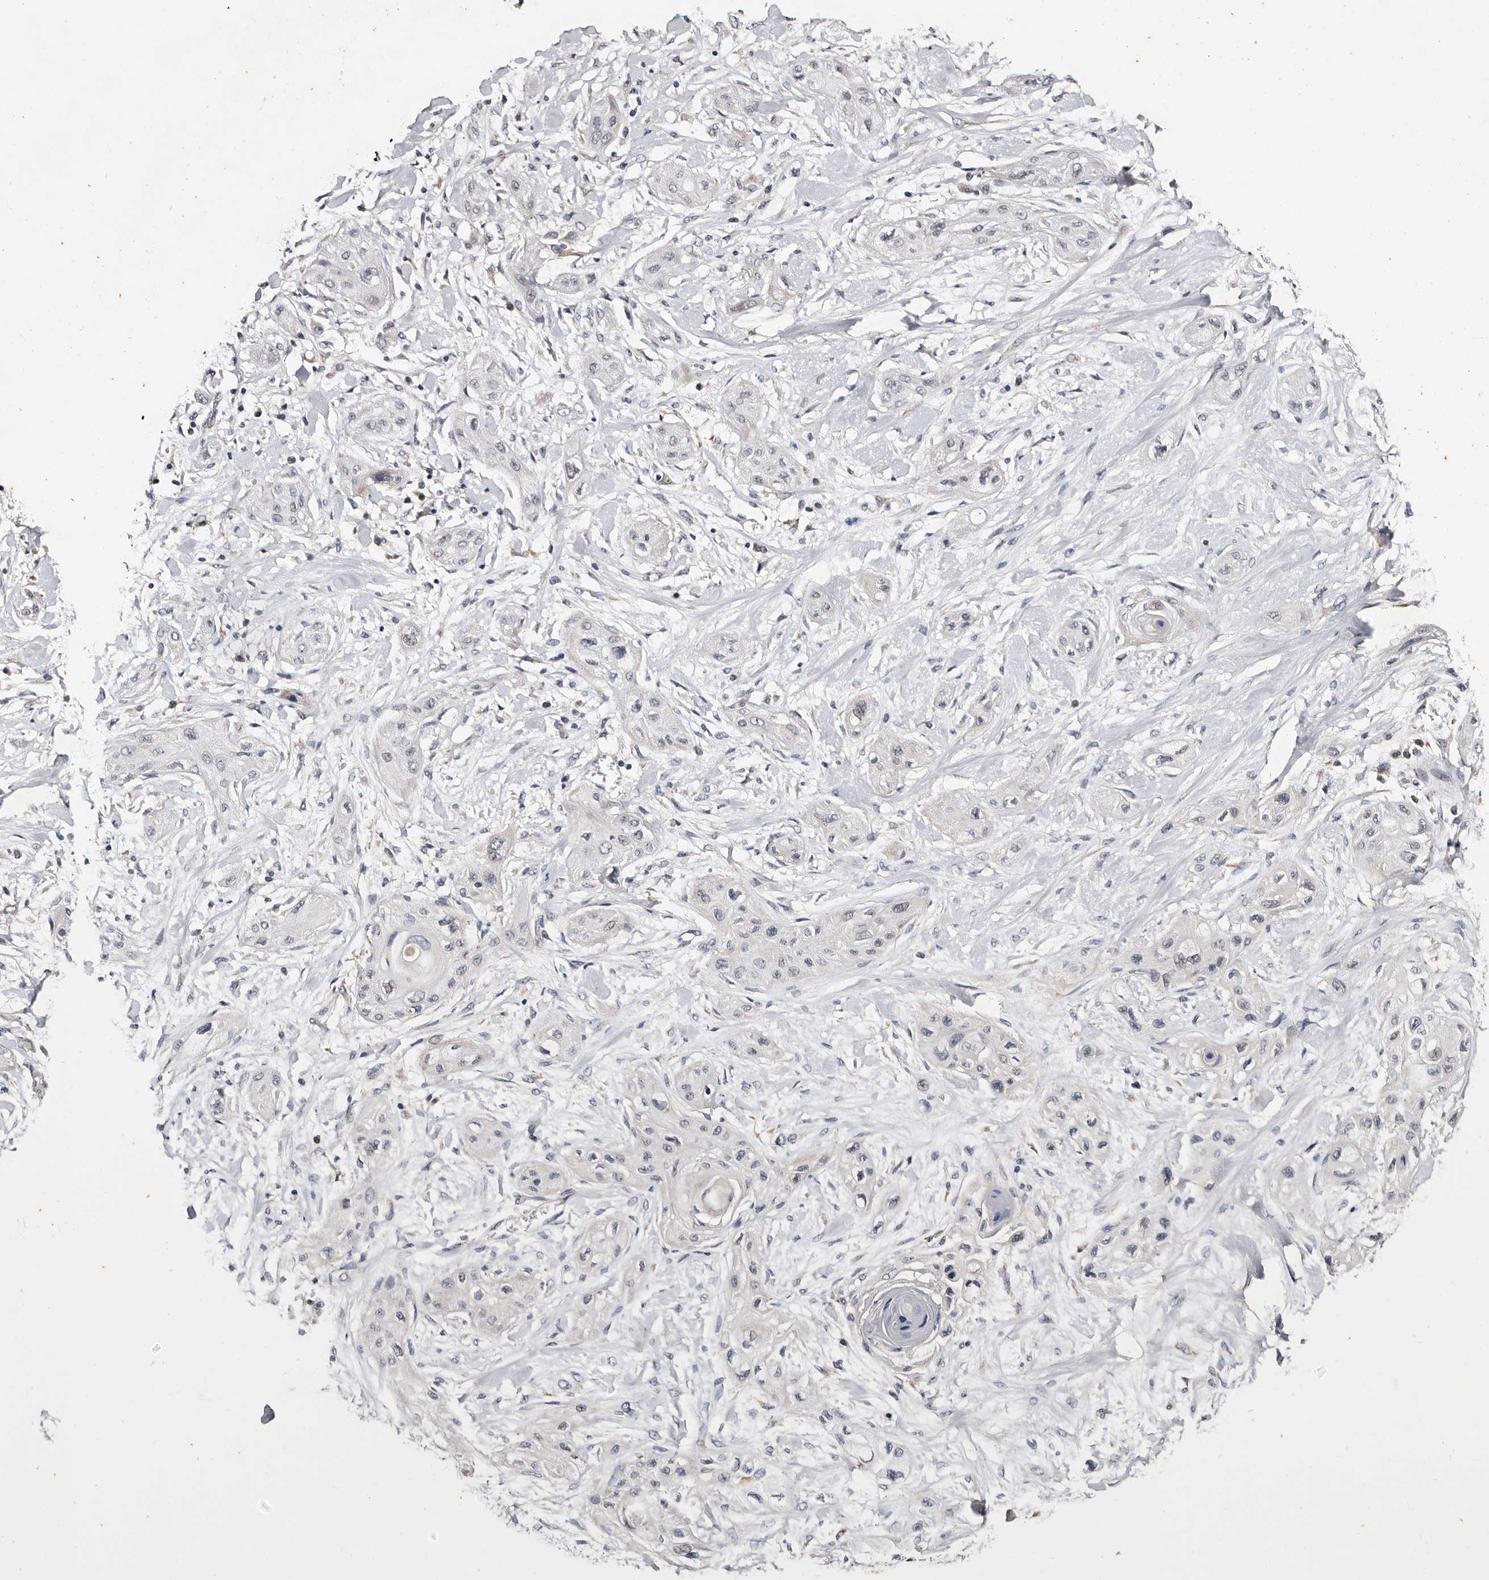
{"staining": {"intensity": "negative", "quantity": "none", "location": "none"}, "tissue": "lung cancer", "cell_type": "Tumor cells", "image_type": "cancer", "snomed": [{"axis": "morphology", "description": "Squamous cell carcinoma, NOS"}, {"axis": "topography", "description": "Lung"}], "caption": "A histopathology image of lung cancer (squamous cell carcinoma) stained for a protein reveals no brown staining in tumor cells. The staining was performed using DAB (3,3'-diaminobenzidine) to visualize the protein expression in brown, while the nuclei were stained in blue with hematoxylin (Magnification: 20x).", "gene": "ARMCX2", "patient": {"sex": "female", "age": 47}}